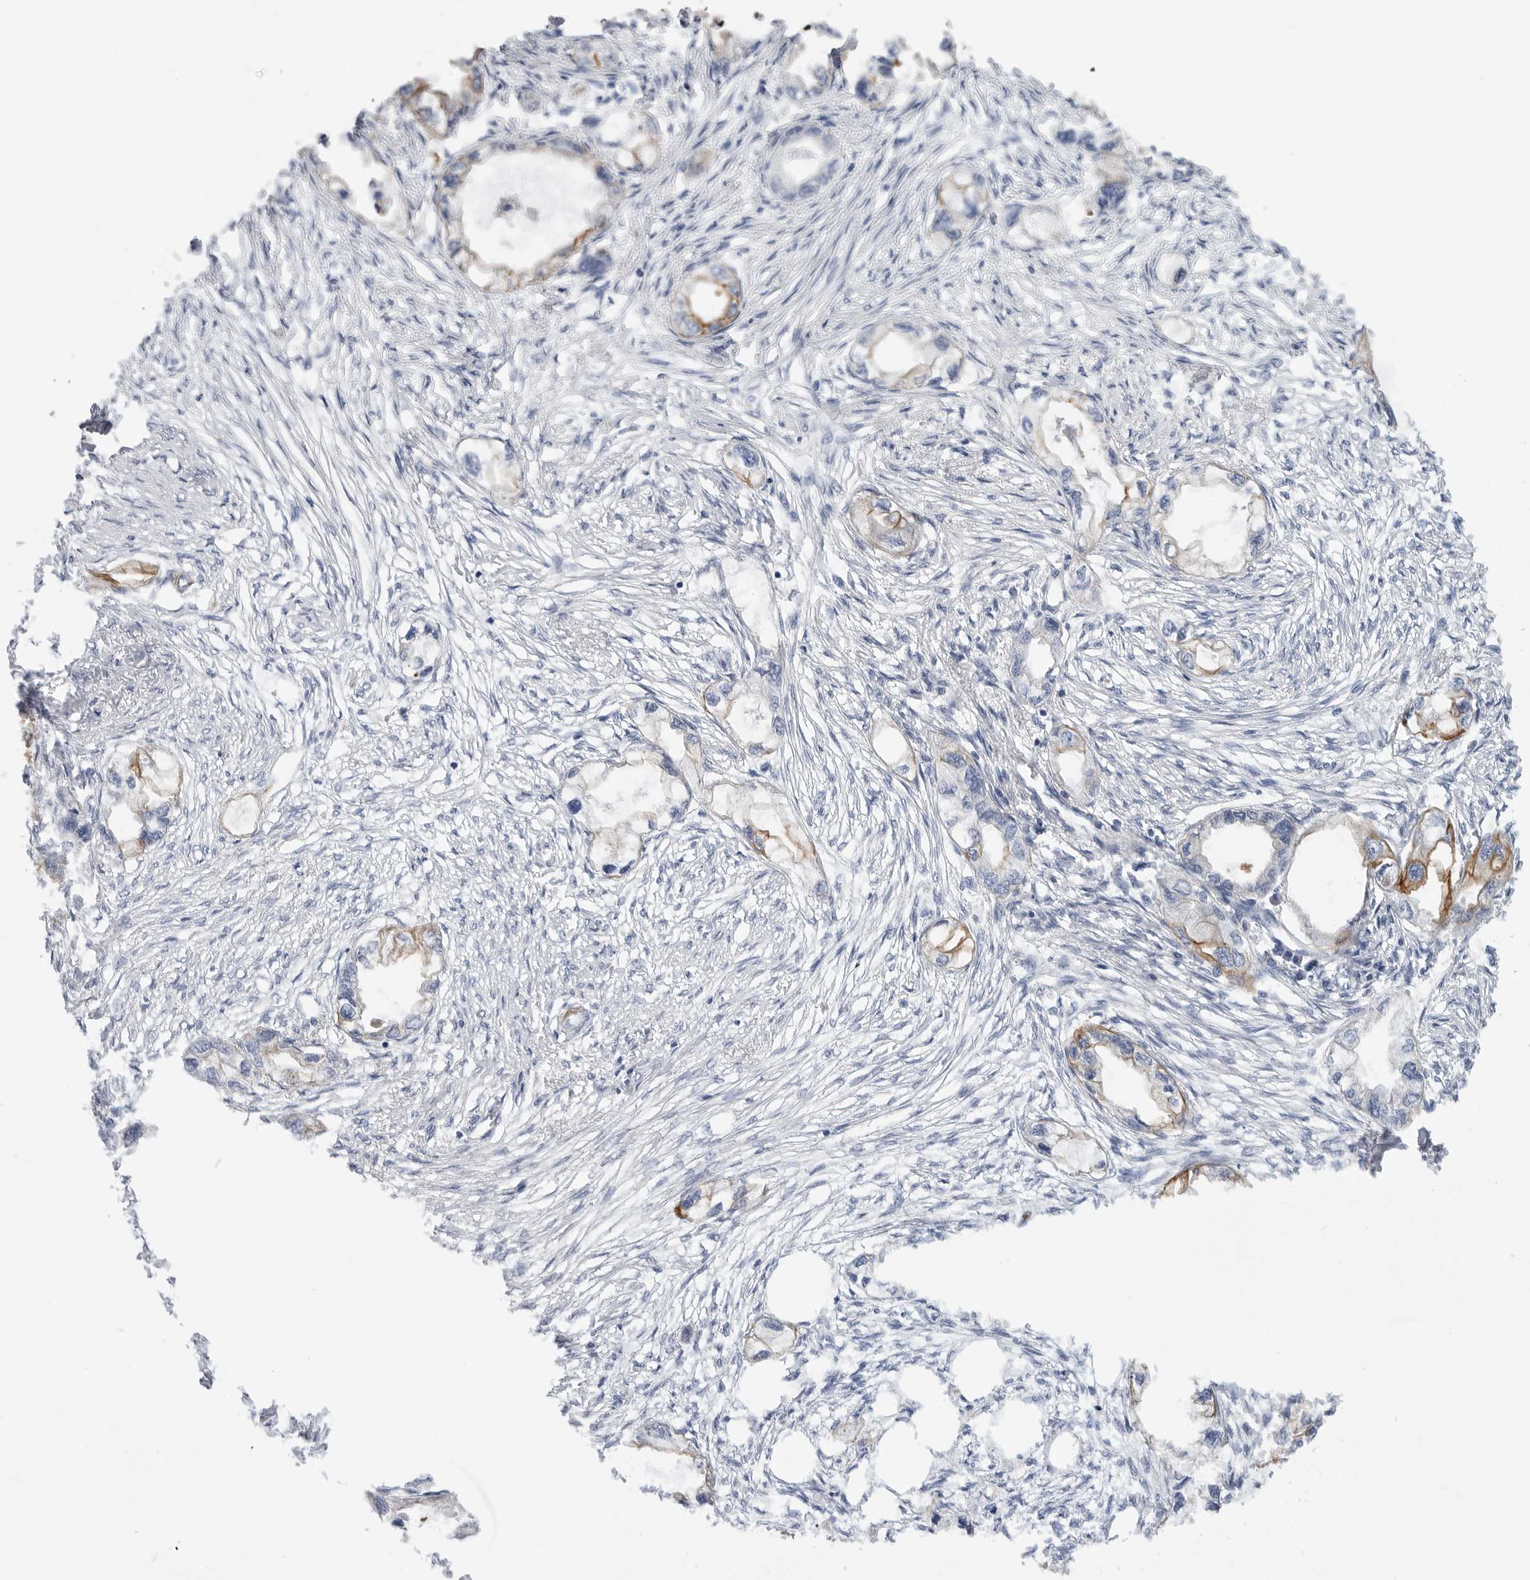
{"staining": {"intensity": "moderate", "quantity": "25%-75%", "location": "cytoplasmic/membranous"}, "tissue": "endometrial cancer", "cell_type": "Tumor cells", "image_type": "cancer", "snomed": [{"axis": "morphology", "description": "Adenocarcinoma, NOS"}, {"axis": "morphology", "description": "Adenocarcinoma, metastatic, NOS"}, {"axis": "topography", "description": "Adipose tissue"}, {"axis": "topography", "description": "Endometrium"}], "caption": "This micrograph exhibits immunohistochemistry (IHC) staining of human endometrial adenocarcinoma, with medium moderate cytoplasmic/membranous staining in about 25%-75% of tumor cells.", "gene": "MTFR1L", "patient": {"sex": "female", "age": 67}}